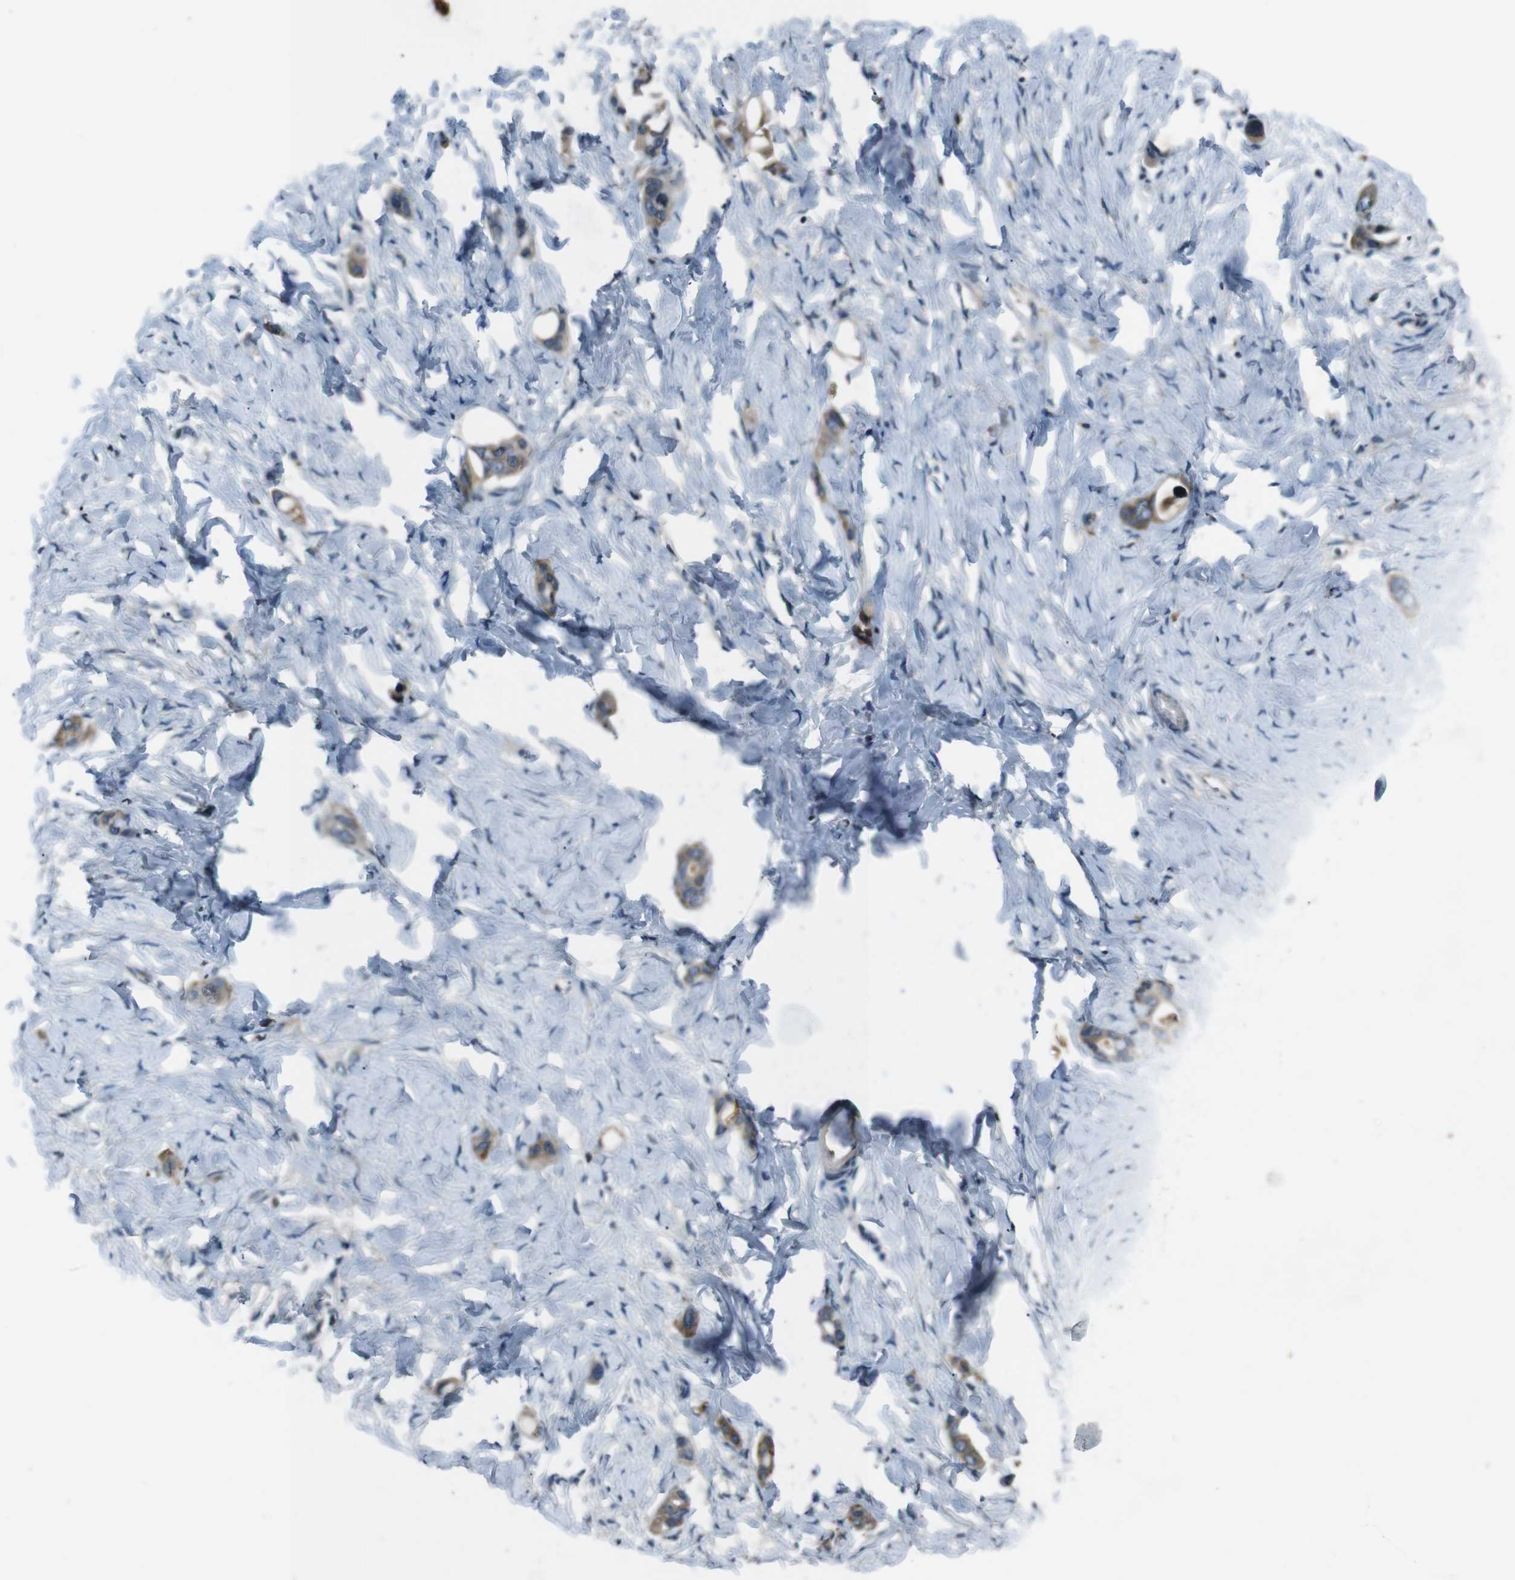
{"staining": {"intensity": "moderate", "quantity": ">75%", "location": "cytoplasmic/membranous"}, "tissue": "stomach cancer", "cell_type": "Tumor cells", "image_type": "cancer", "snomed": [{"axis": "morphology", "description": "Adenocarcinoma, NOS"}, {"axis": "topography", "description": "Stomach"}], "caption": "Immunohistochemistry (IHC) histopathology image of neoplastic tissue: stomach adenocarcinoma stained using IHC reveals medium levels of moderate protein expression localized specifically in the cytoplasmic/membranous of tumor cells, appearing as a cytoplasmic/membranous brown color.", "gene": "UGT1A6", "patient": {"sex": "female", "age": 75}}